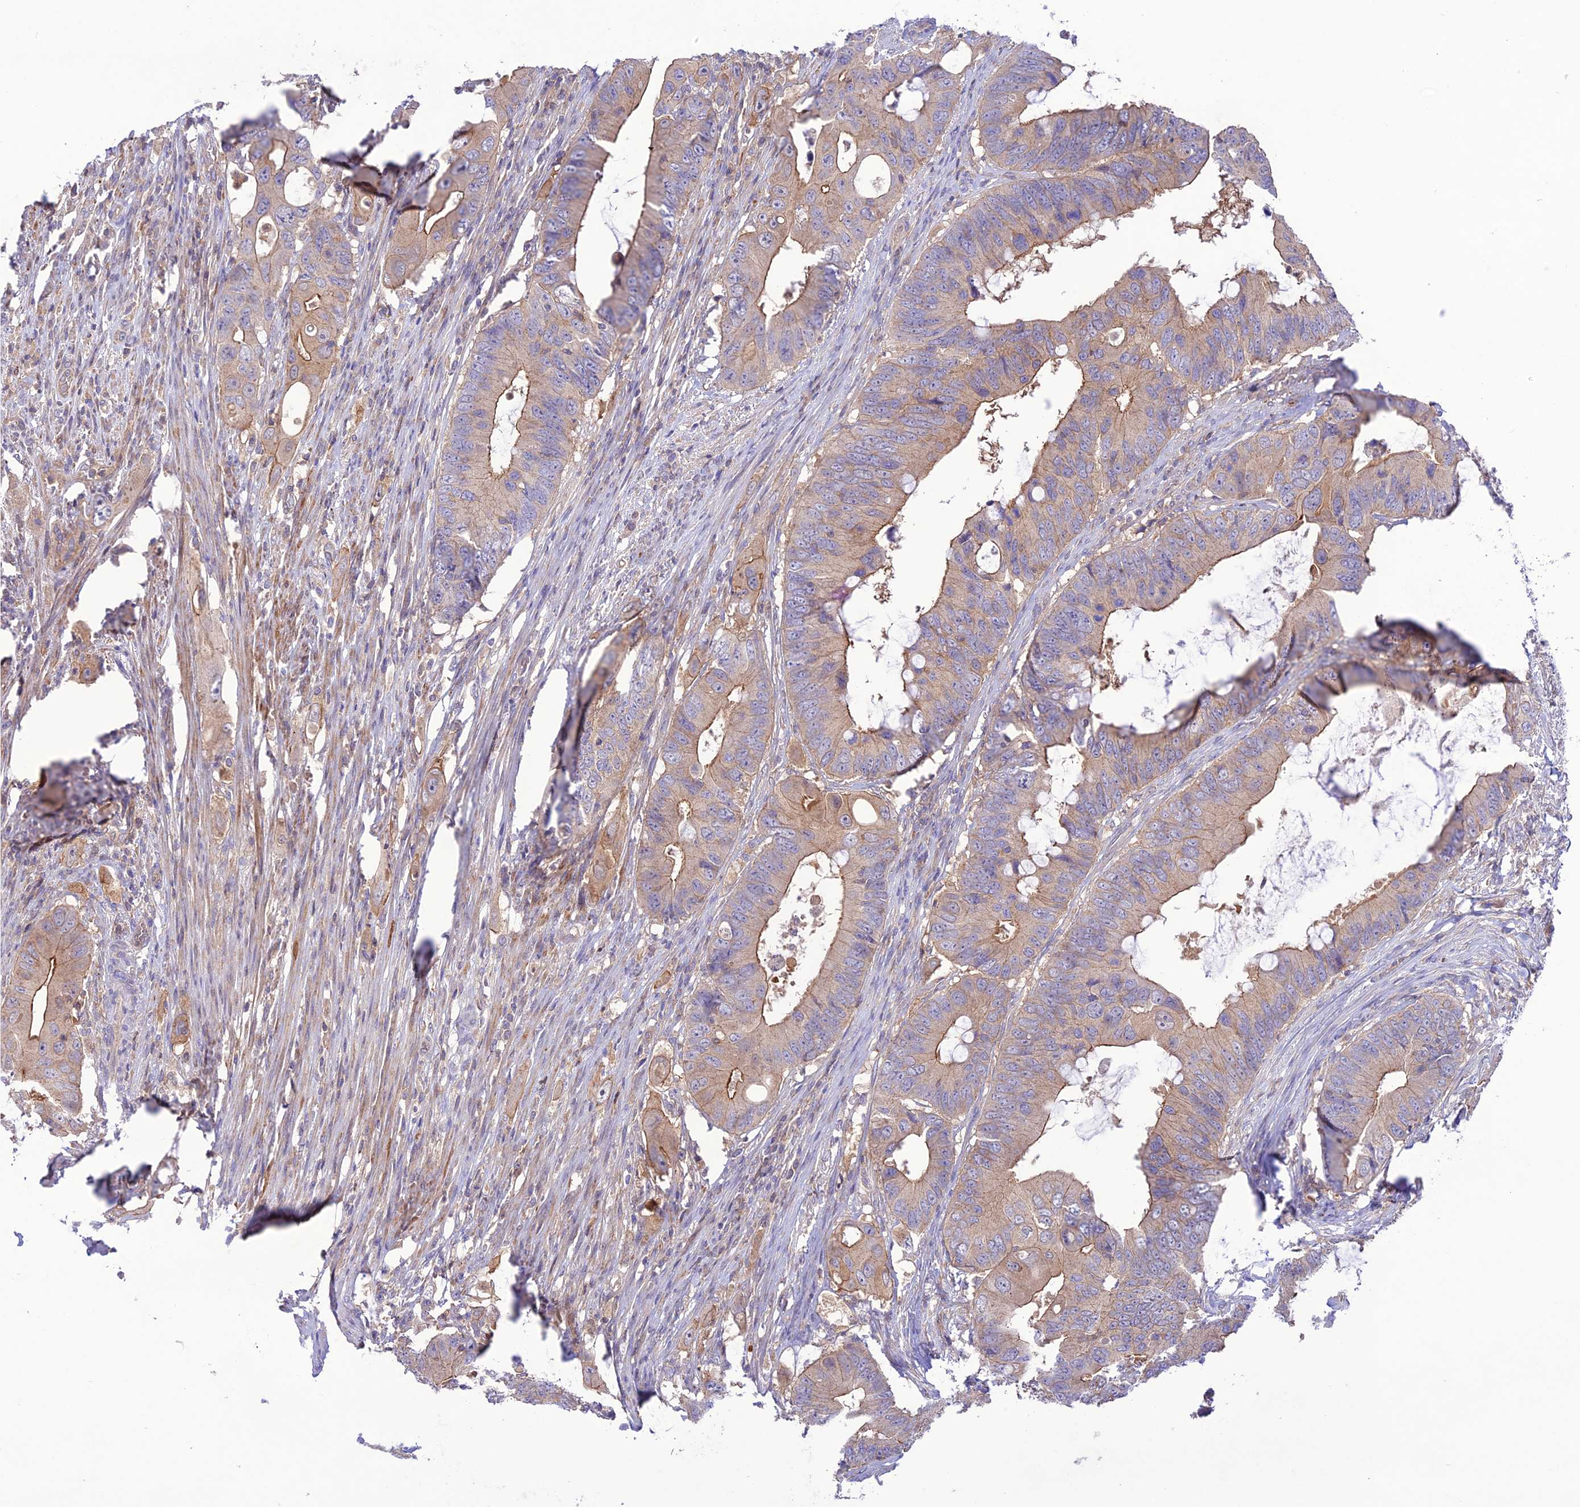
{"staining": {"intensity": "weak", "quantity": ">75%", "location": "cytoplasmic/membranous"}, "tissue": "colorectal cancer", "cell_type": "Tumor cells", "image_type": "cancer", "snomed": [{"axis": "morphology", "description": "Adenocarcinoma, NOS"}, {"axis": "topography", "description": "Colon"}], "caption": "Weak cytoplasmic/membranous expression for a protein is seen in approximately >75% of tumor cells of colorectal cancer (adenocarcinoma) using IHC.", "gene": "FCHSD1", "patient": {"sex": "male", "age": 71}}